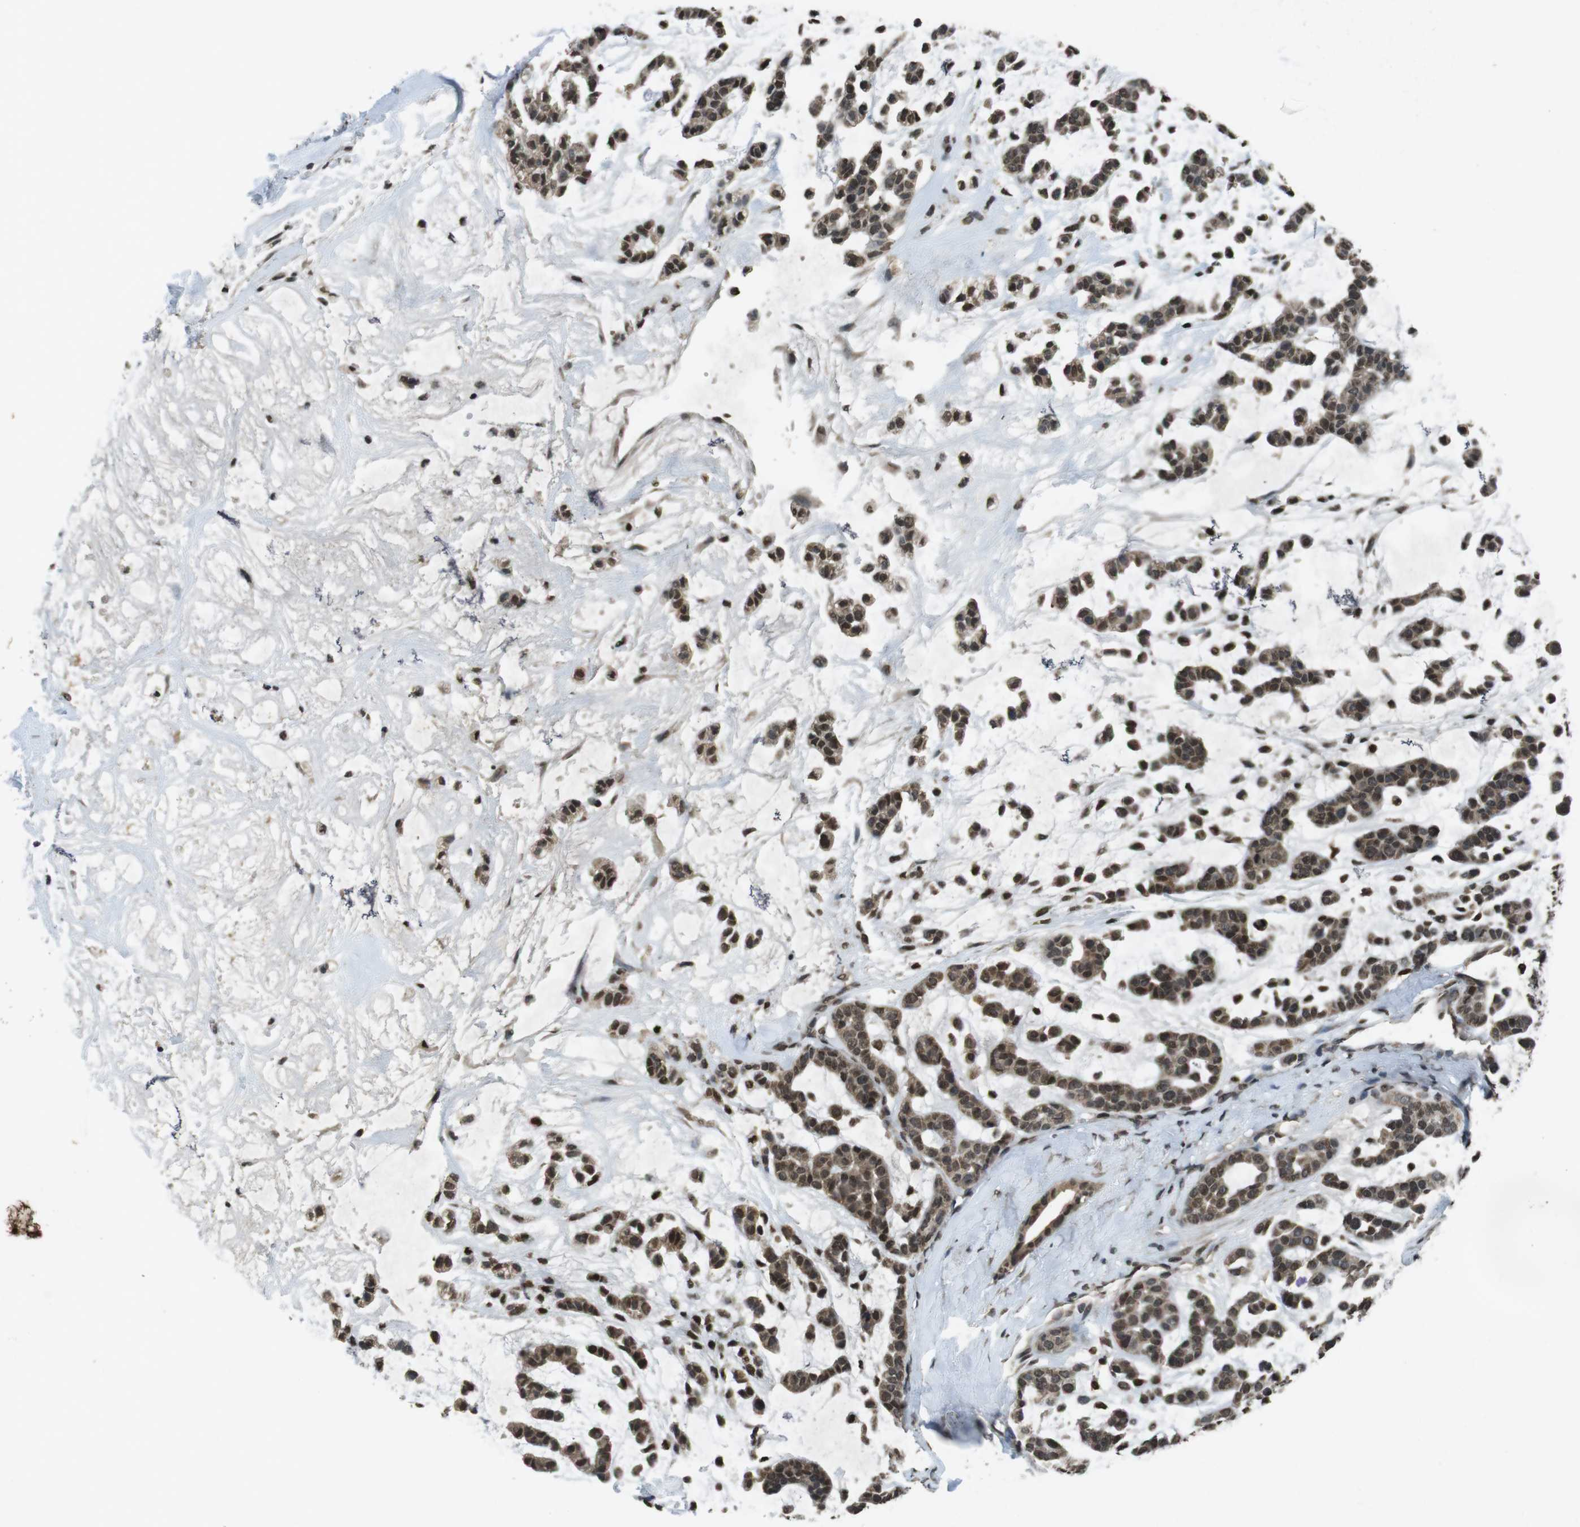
{"staining": {"intensity": "strong", "quantity": ">75%", "location": "nuclear"}, "tissue": "head and neck cancer", "cell_type": "Tumor cells", "image_type": "cancer", "snomed": [{"axis": "morphology", "description": "Adenocarcinoma, NOS"}, {"axis": "morphology", "description": "Adenoma, NOS"}, {"axis": "topography", "description": "Head-Neck"}], "caption": "IHC staining of head and neck cancer (adenocarcinoma), which reveals high levels of strong nuclear positivity in approximately >75% of tumor cells indicating strong nuclear protein staining. The staining was performed using DAB (3,3'-diaminobenzidine) (brown) for protein detection and nuclei were counterstained in hematoxylin (blue).", "gene": "MAF", "patient": {"sex": "female", "age": 55}}